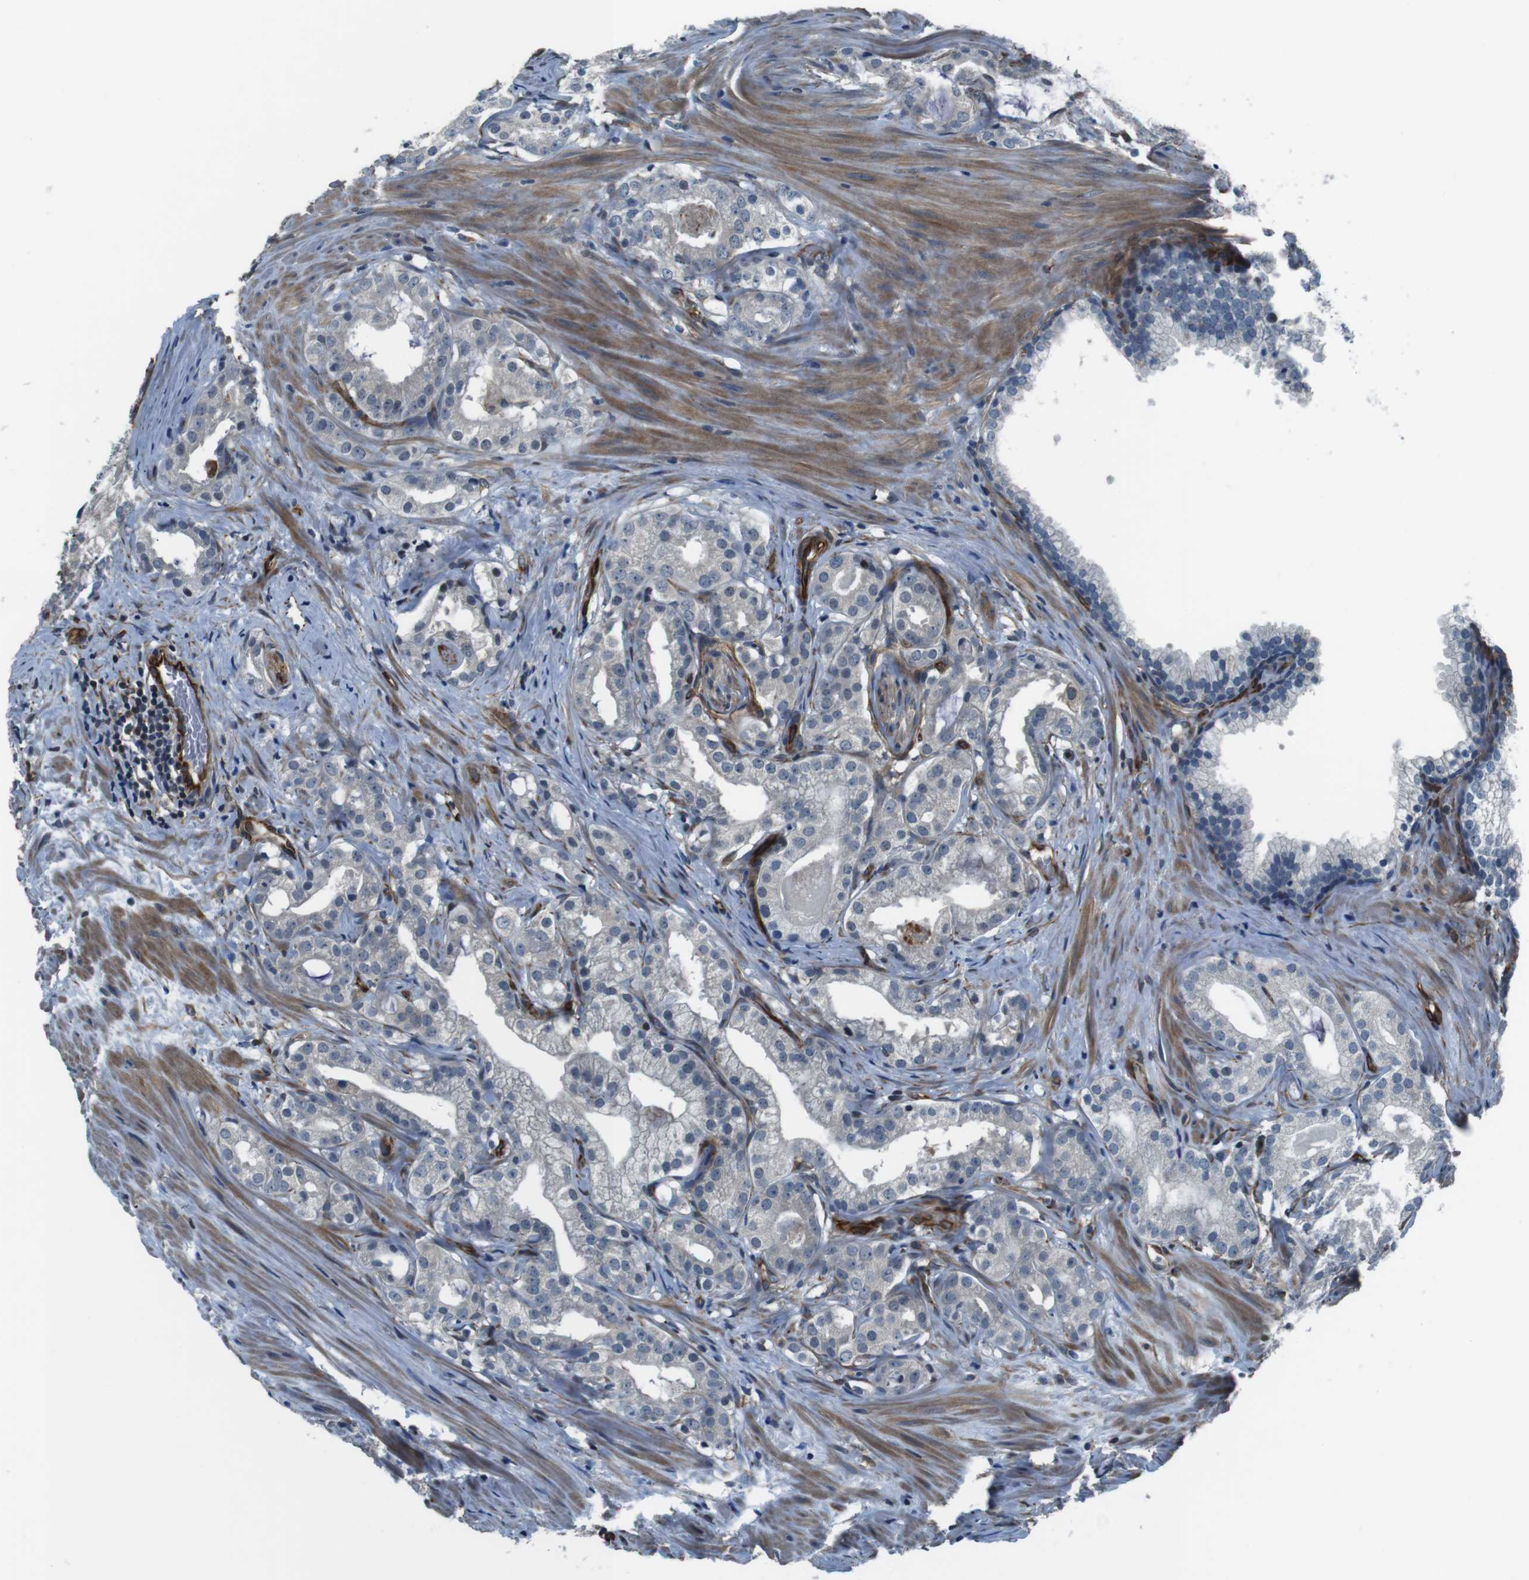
{"staining": {"intensity": "negative", "quantity": "none", "location": "none"}, "tissue": "prostate cancer", "cell_type": "Tumor cells", "image_type": "cancer", "snomed": [{"axis": "morphology", "description": "Adenocarcinoma, Low grade"}, {"axis": "topography", "description": "Prostate"}], "caption": "This is a photomicrograph of immunohistochemistry staining of low-grade adenocarcinoma (prostate), which shows no staining in tumor cells.", "gene": "LRRC49", "patient": {"sex": "male", "age": 59}}